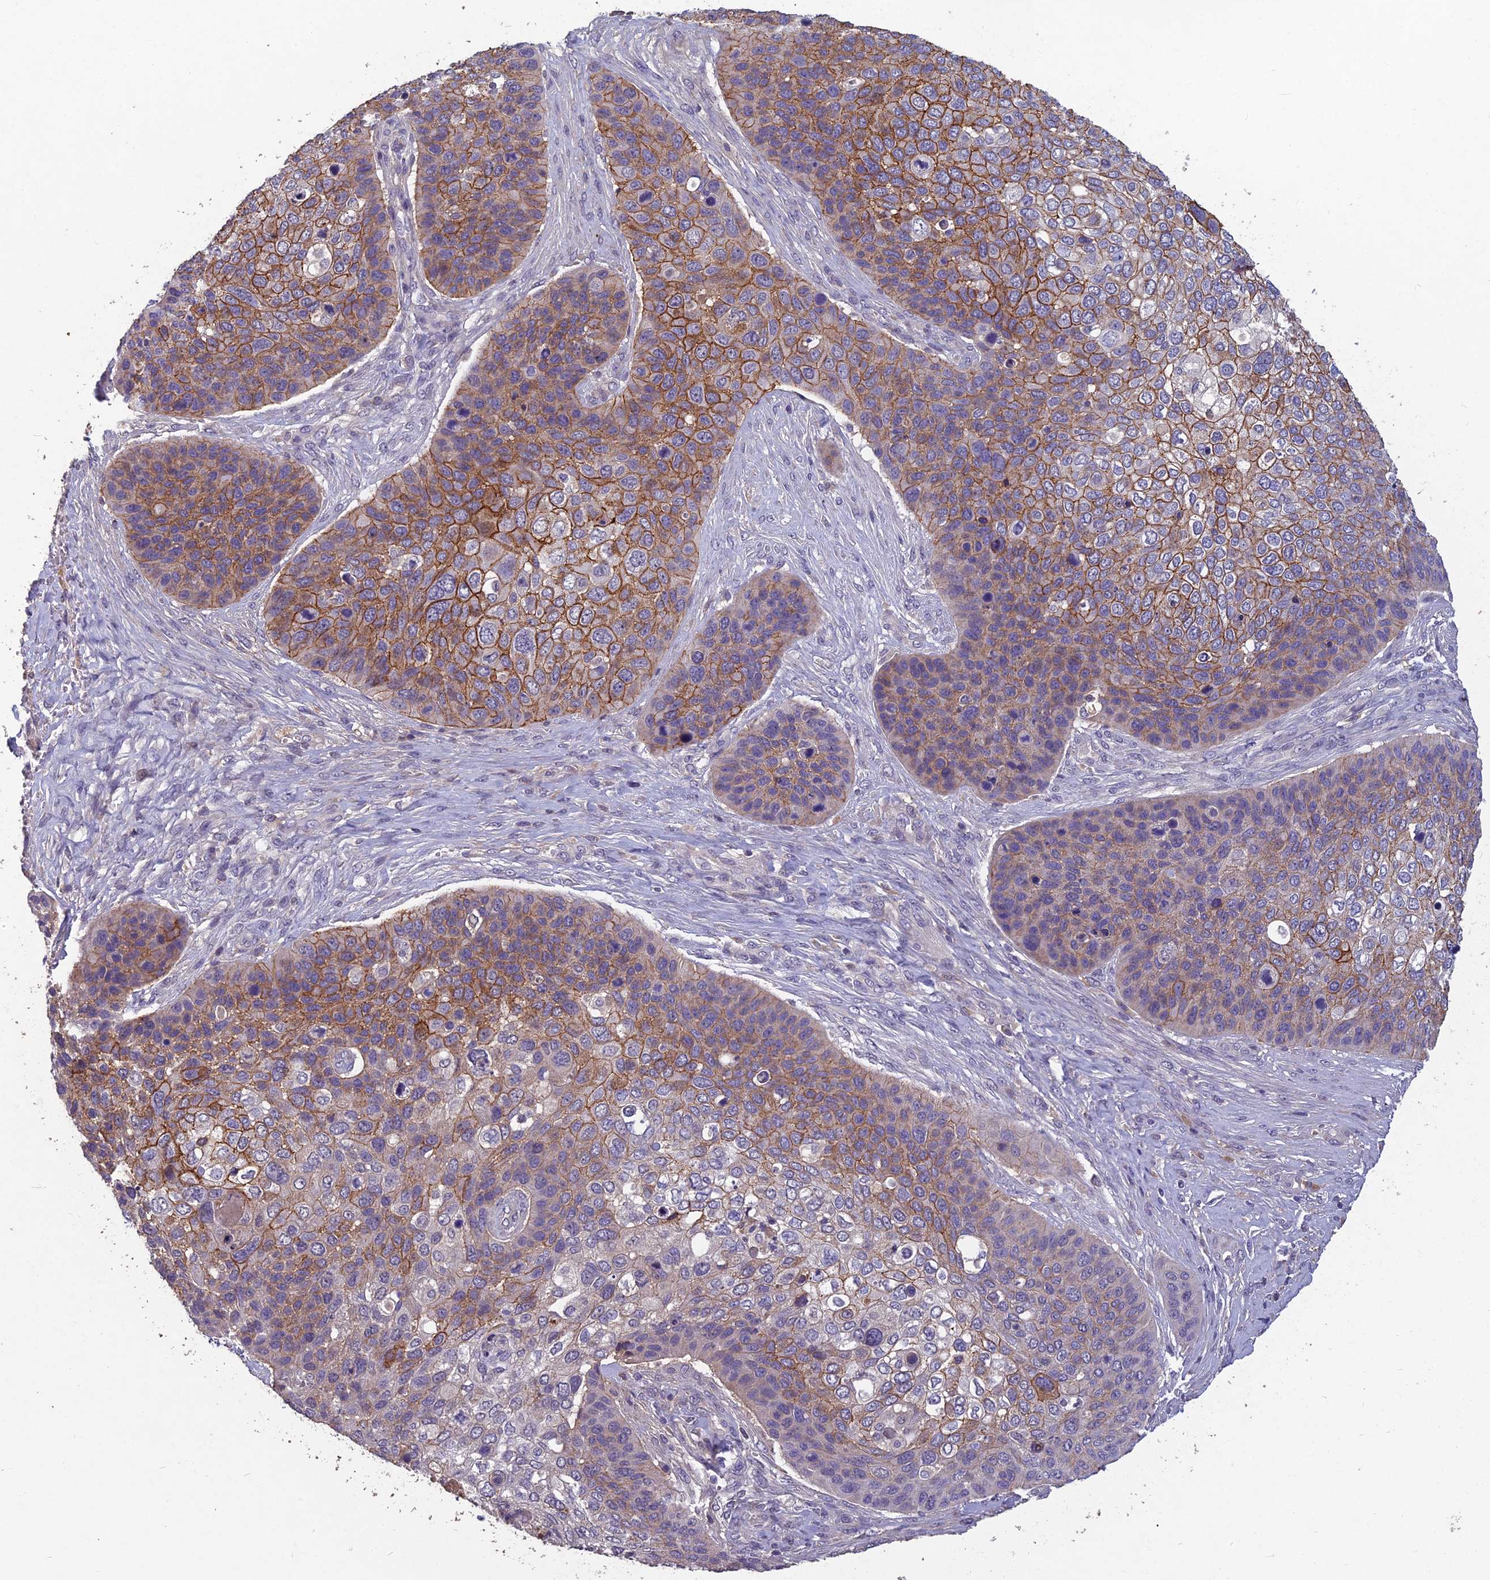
{"staining": {"intensity": "moderate", "quantity": "25%-75%", "location": "cytoplasmic/membranous"}, "tissue": "skin cancer", "cell_type": "Tumor cells", "image_type": "cancer", "snomed": [{"axis": "morphology", "description": "Basal cell carcinoma"}, {"axis": "topography", "description": "Skin"}], "caption": "Immunohistochemical staining of skin cancer (basal cell carcinoma) reveals medium levels of moderate cytoplasmic/membranous protein staining in approximately 25%-75% of tumor cells.", "gene": "CEACAM16", "patient": {"sex": "female", "age": 74}}